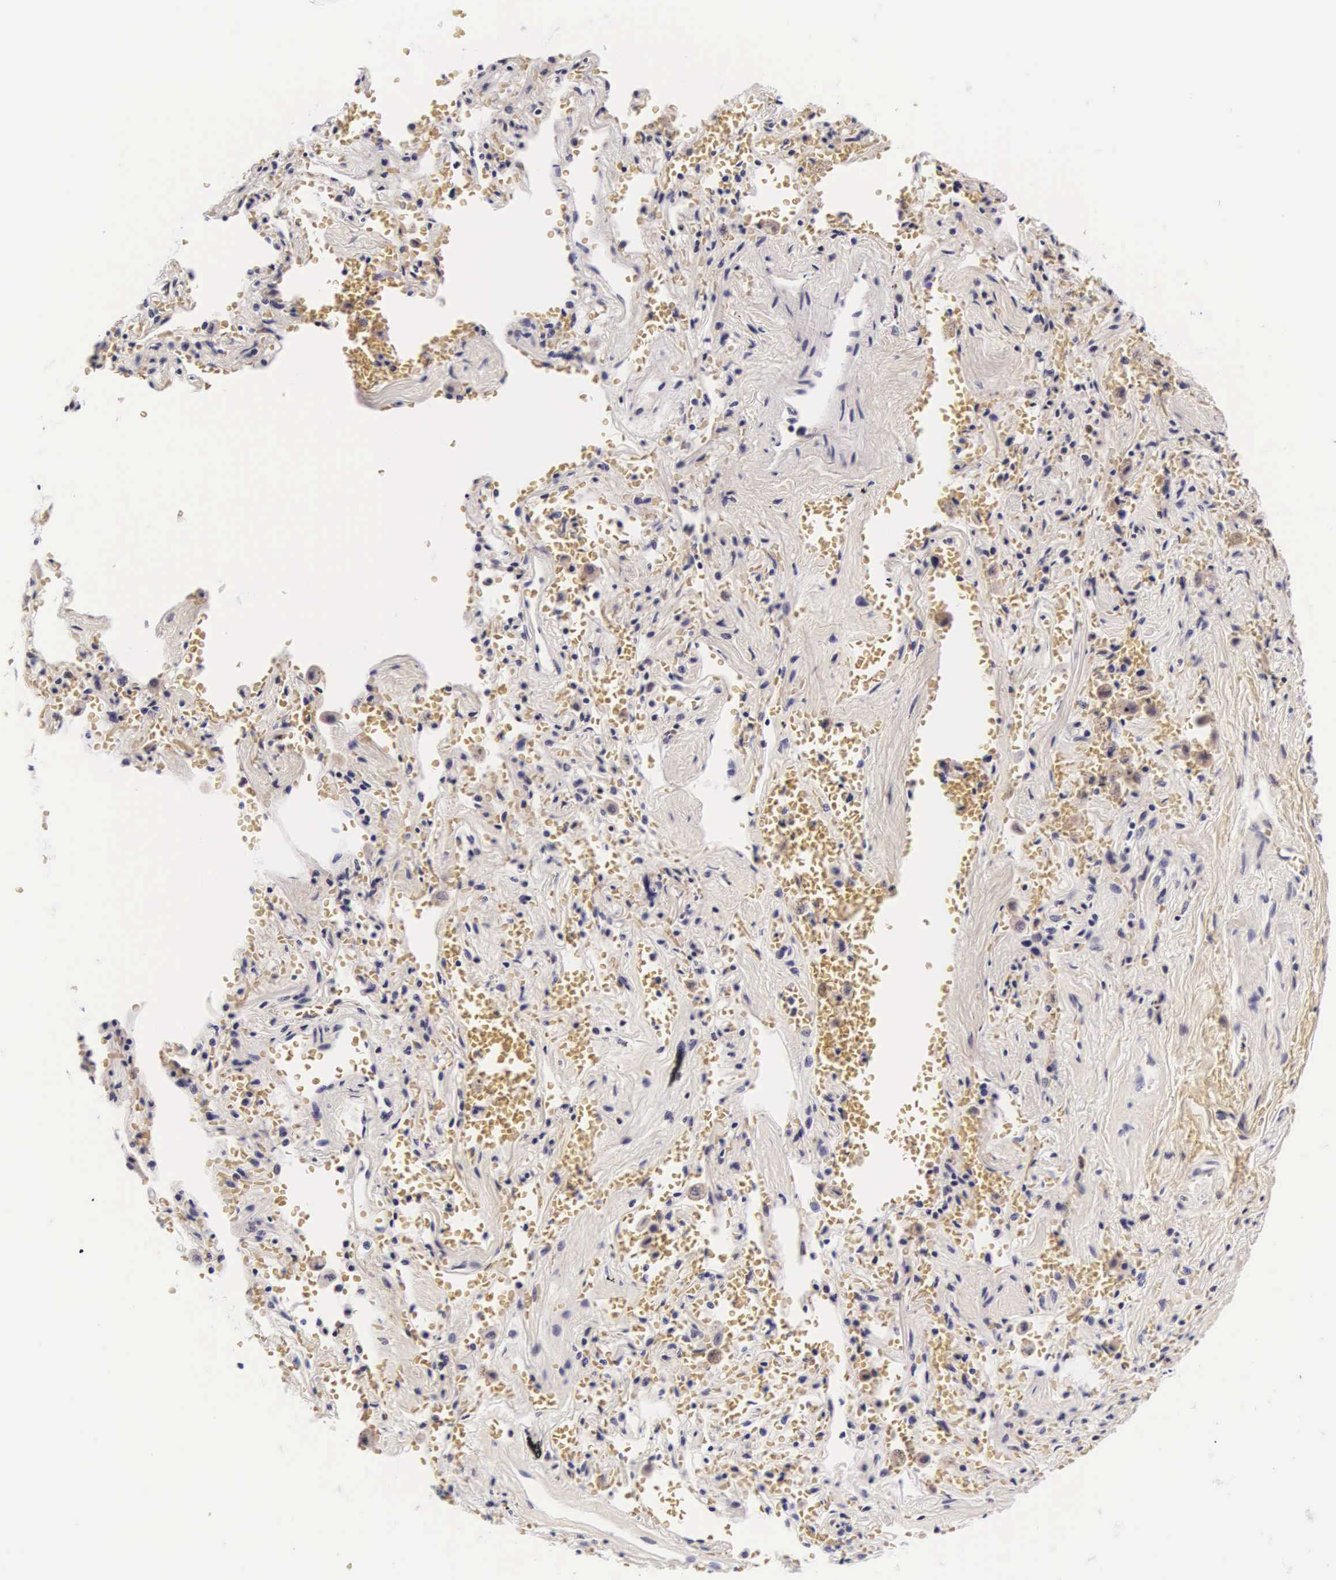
{"staining": {"intensity": "negative", "quantity": "none", "location": "none"}, "tissue": "adipose tissue", "cell_type": "Adipocytes", "image_type": "normal", "snomed": [{"axis": "morphology", "description": "Normal tissue, NOS"}, {"axis": "topography", "description": "Cartilage tissue"}, {"axis": "topography", "description": "Lung"}], "caption": "Human adipose tissue stained for a protein using IHC demonstrates no positivity in adipocytes.", "gene": "PHETA2", "patient": {"sex": "male", "age": 65}}